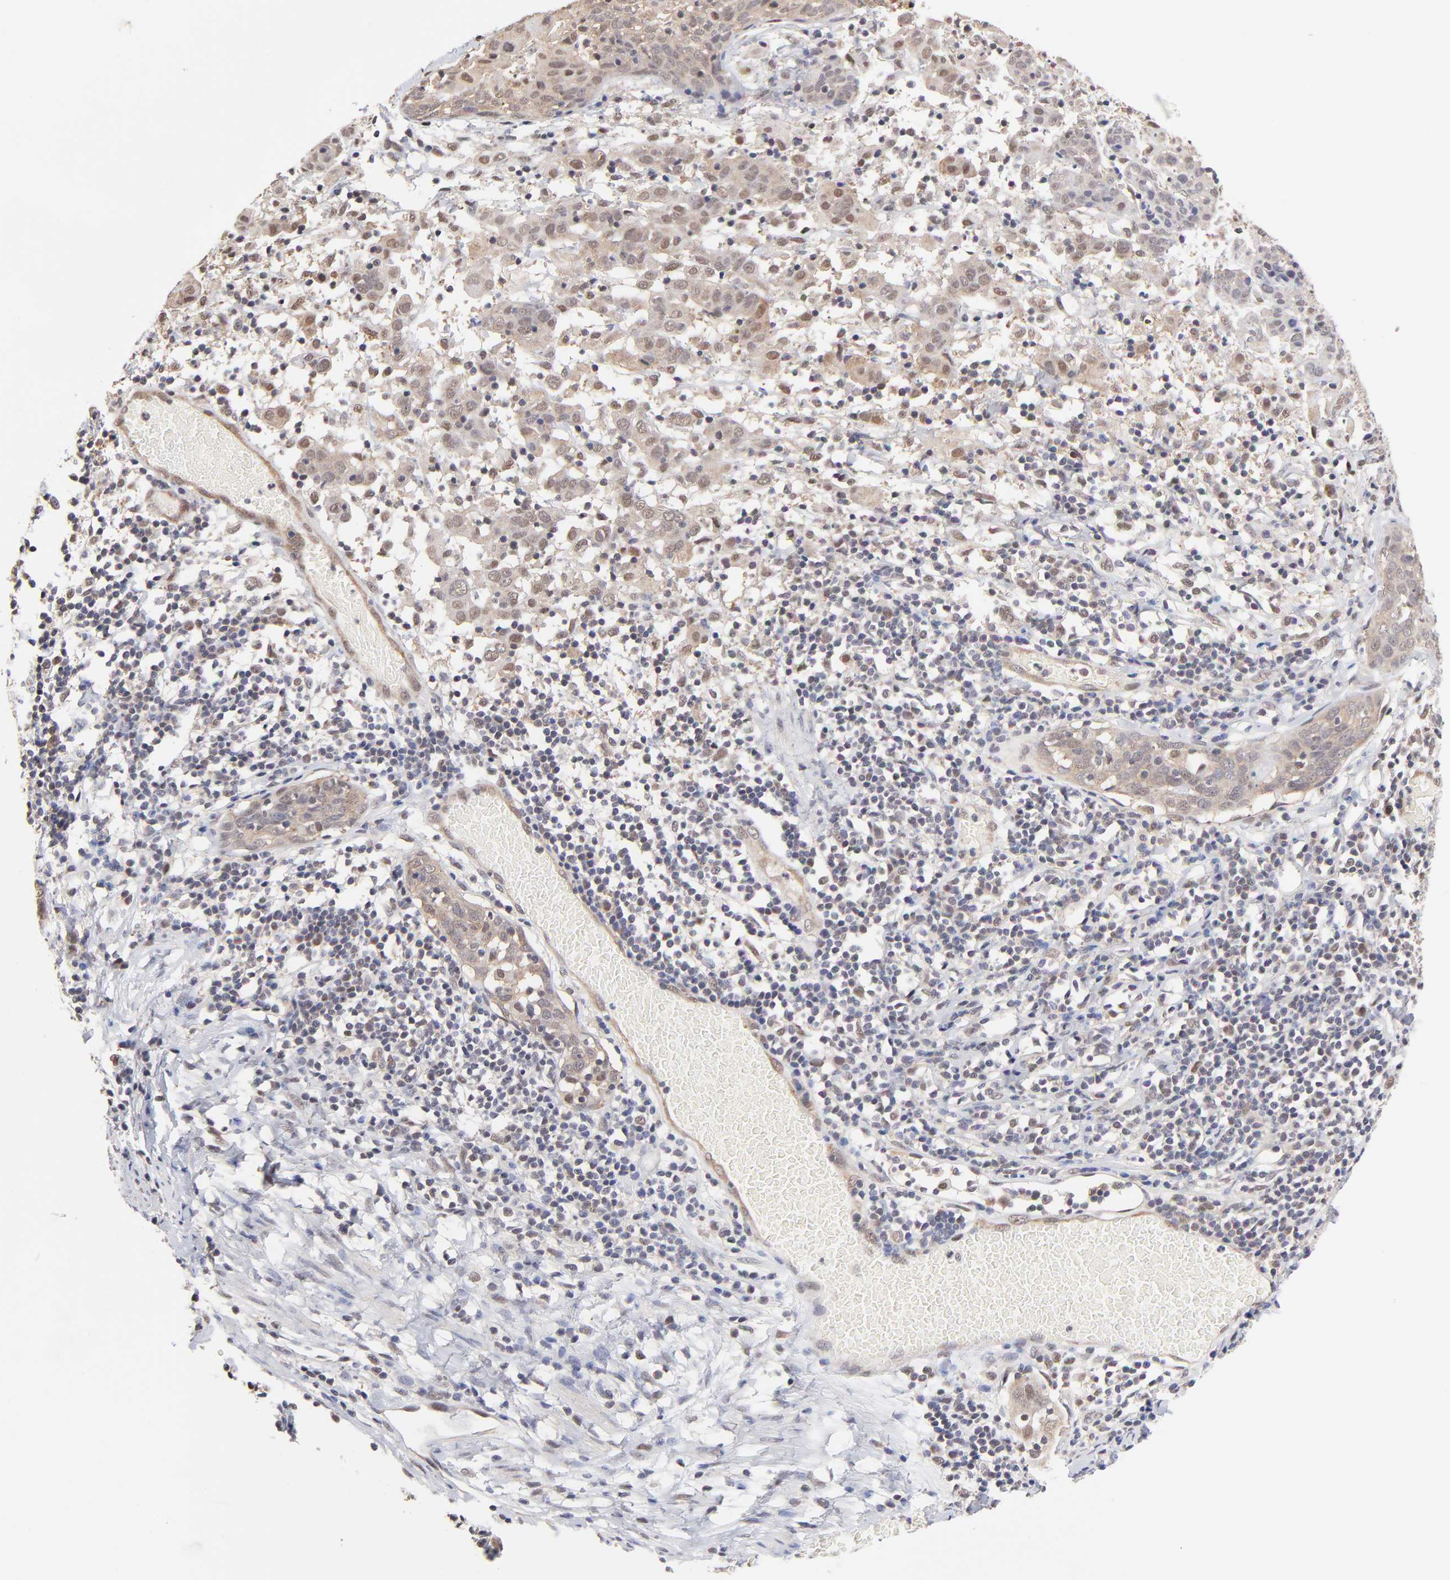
{"staining": {"intensity": "weak", "quantity": ">75%", "location": "cytoplasmic/membranous"}, "tissue": "cervical cancer", "cell_type": "Tumor cells", "image_type": "cancer", "snomed": [{"axis": "morphology", "description": "Normal tissue, NOS"}, {"axis": "morphology", "description": "Squamous cell carcinoma, NOS"}, {"axis": "topography", "description": "Cervix"}], "caption": "This image reveals squamous cell carcinoma (cervical) stained with immunohistochemistry (IHC) to label a protein in brown. The cytoplasmic/membranous of tumor cells show weak positivity for the protein. Nuclei are counter-stained blue.", "gene": "PSMC4", "patient": {"sex": "female", "age": 67}}